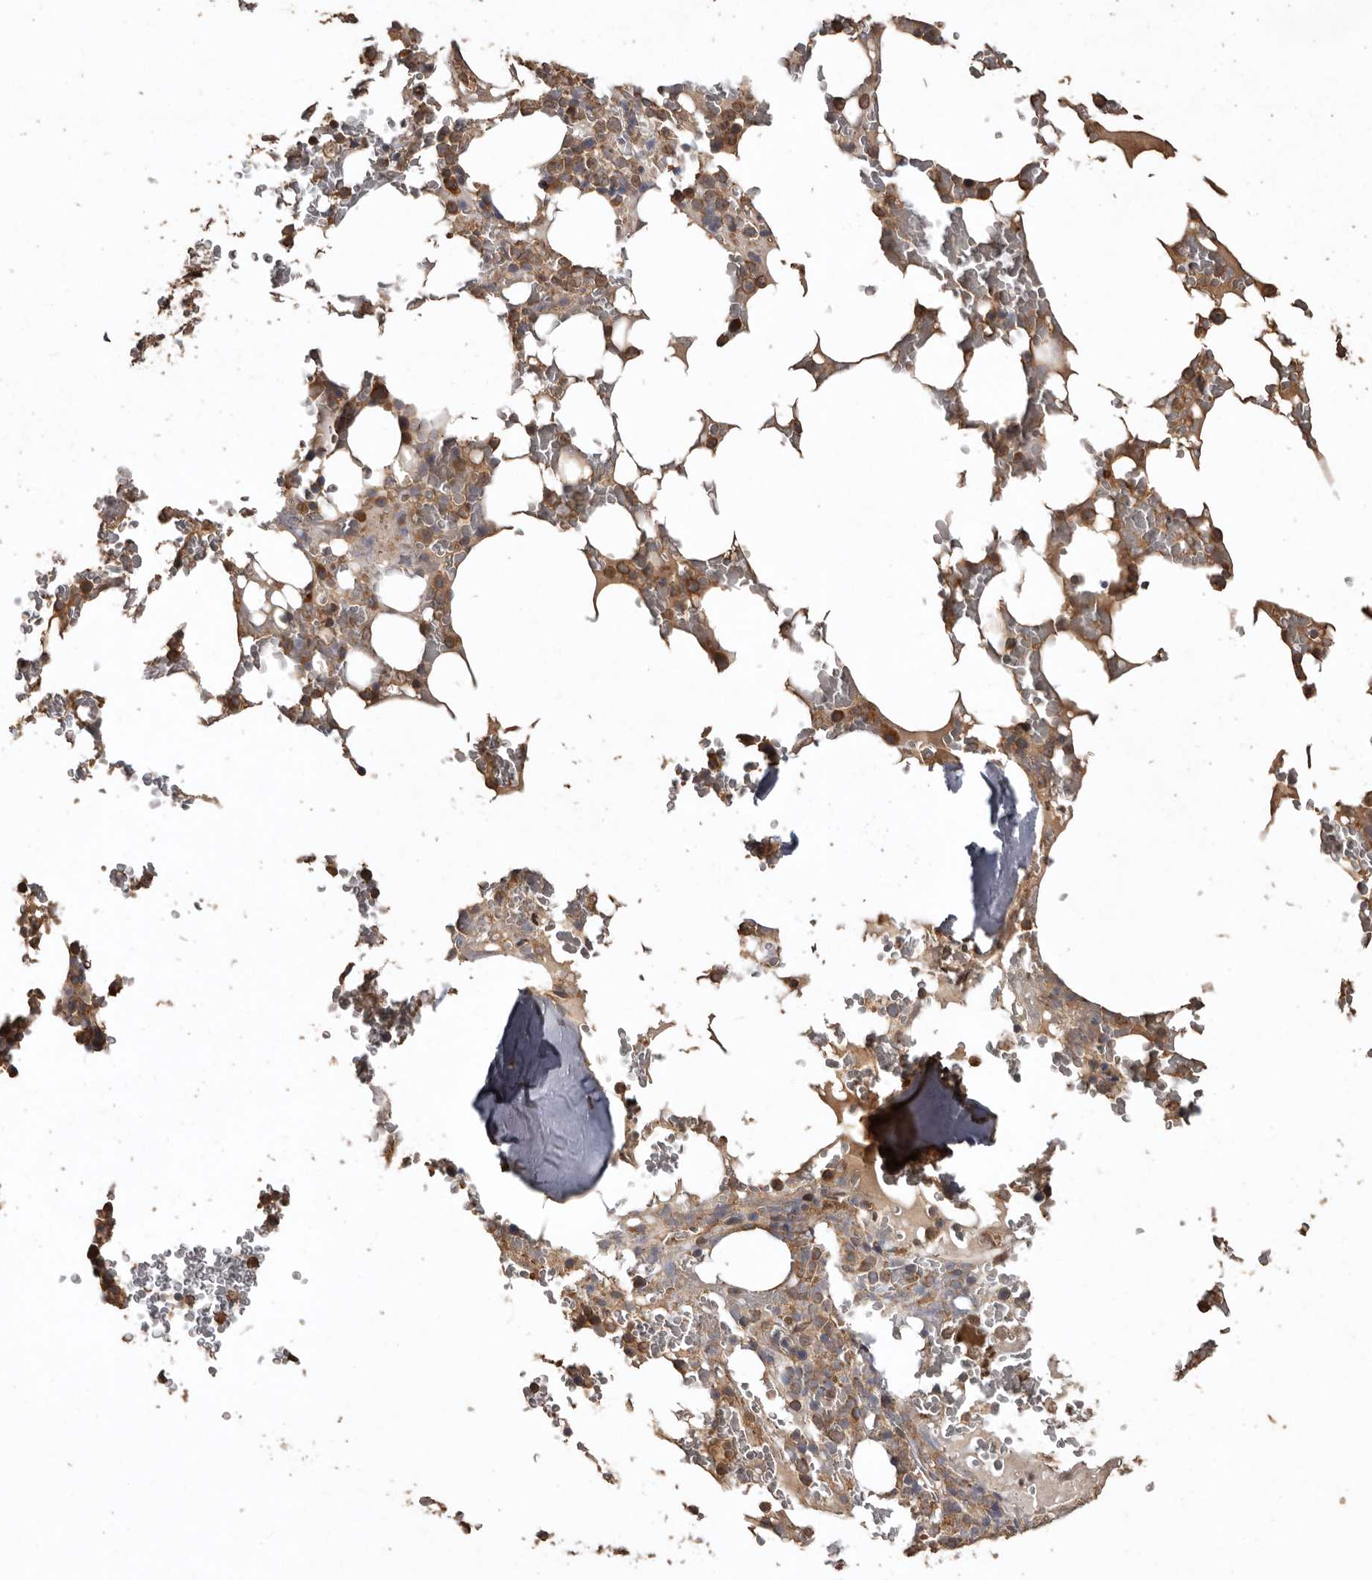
{"staining": {"intensity": "moderate", "quantity": "<25%", "location": "cytoplasmic/membranous"}, "tissue": "bone marrow", "cell_type": "Hematopoietic cells", "image_type": "normal", "snomed": [{"axis": "morphology", "description": "Normal tissue, NOS"}, {"axis": "topography", "description": "Bone marrow"}], "caption": "A low amount of moderate cytoplasmic/membranous positivity is identified in about <25% of hematopoietic cells in normal bone marrow. The protein is shown in brown color, while the nuclei are stained blue.", "gene": "FLCN", "patient": {"sex": "male", "age": 58}}